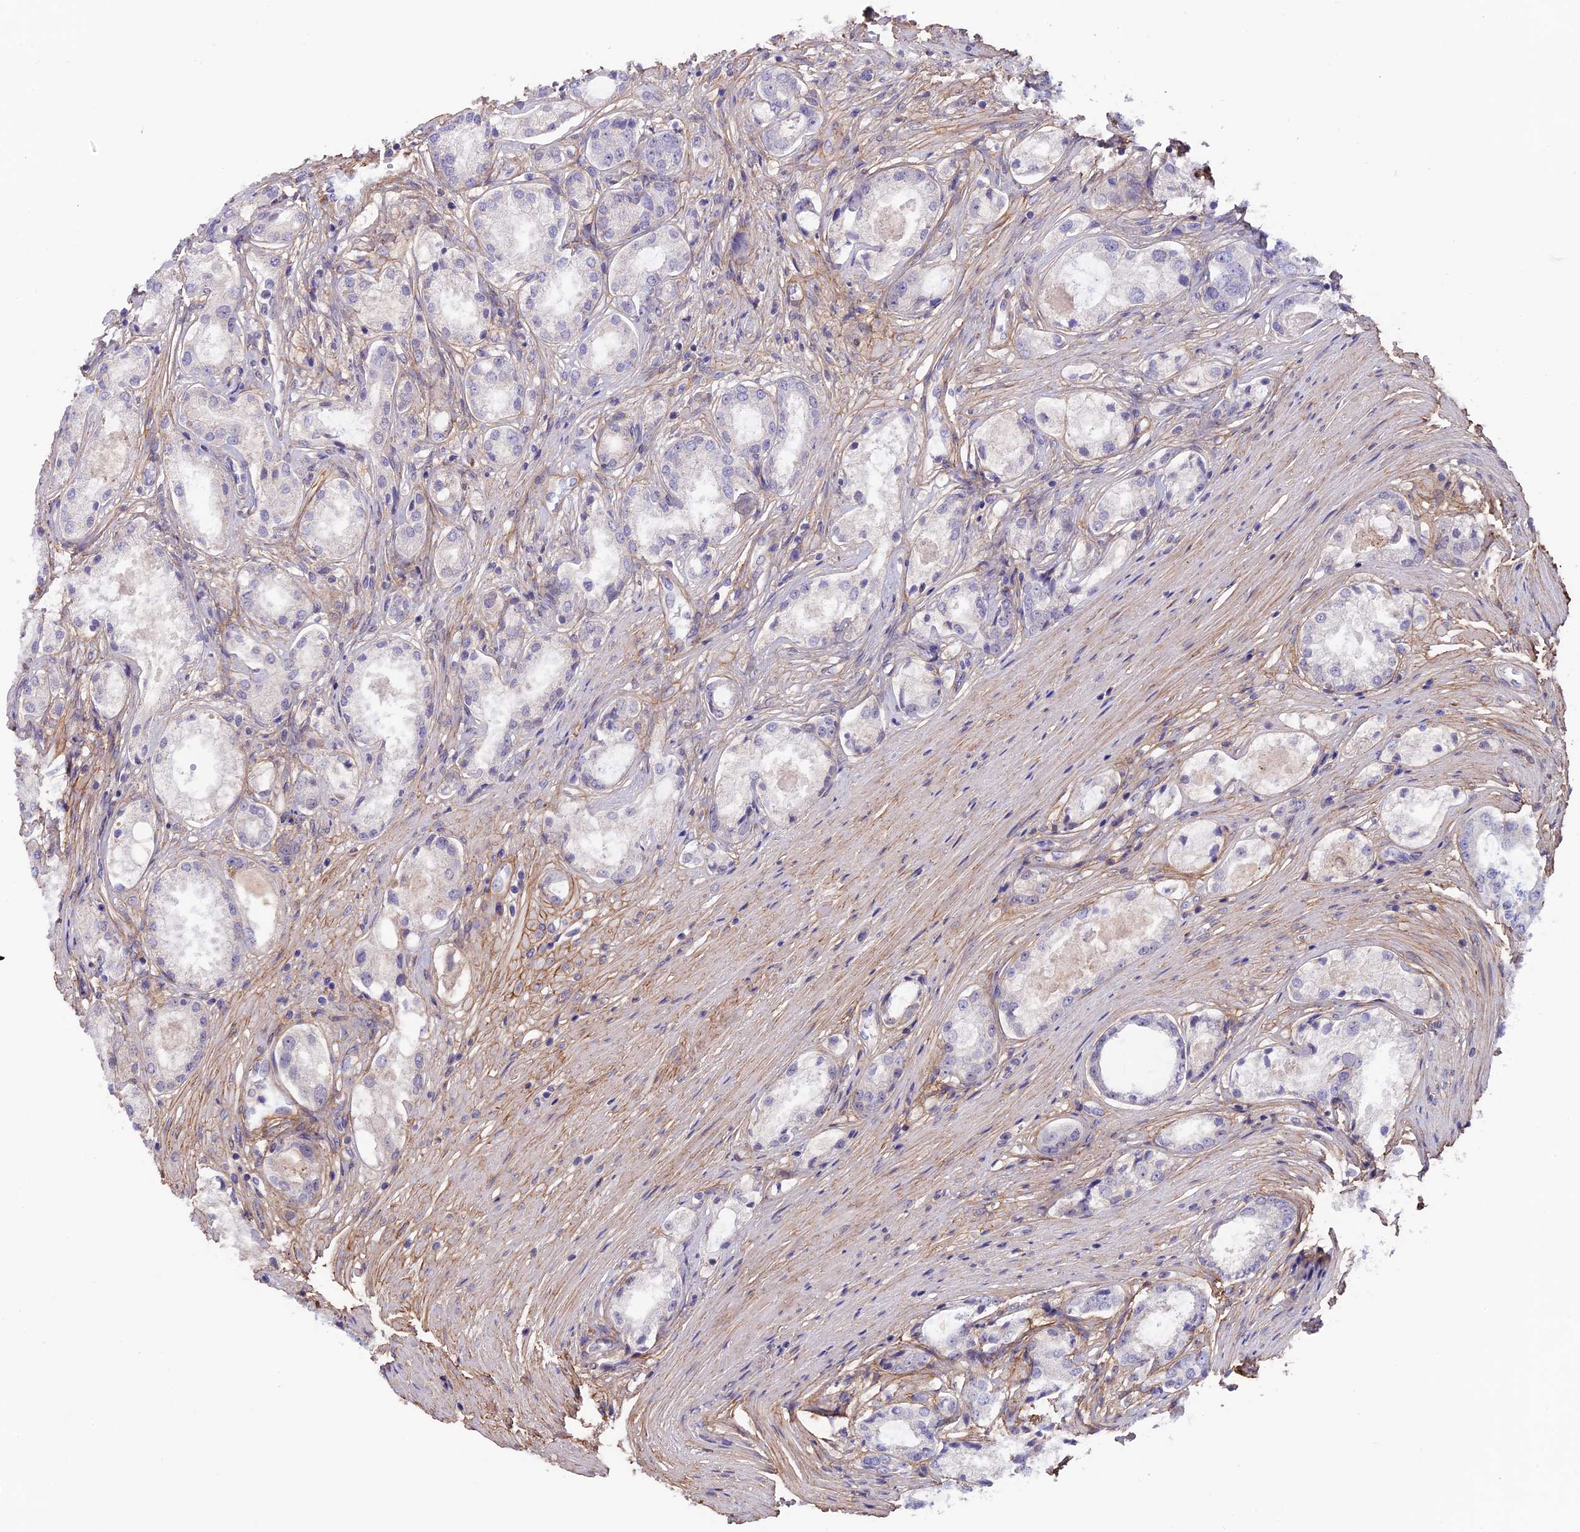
{"staining": {"intensity": "negative", "quantity": "none", "location": "none"}, "tissue": "prostate cancer", "cell_type": "Tumor cells", "image_type": "cancer", "snomed": [{"axis": "morphology", "description": "Adenocarcinoma, Low grade"}, {"axis": "topography", "description": "Prostate"}], "caption": "IHC photomicrograph of neoplastic tissue: prostate cancer (low-grade adenocarcinoma) stained with DAB (3,3'-diaminobenzidine) reveals no significant protein positivity in tumor cells.", "gene": "COL4A3", "patient": {"sex": "male", "age": 68}}